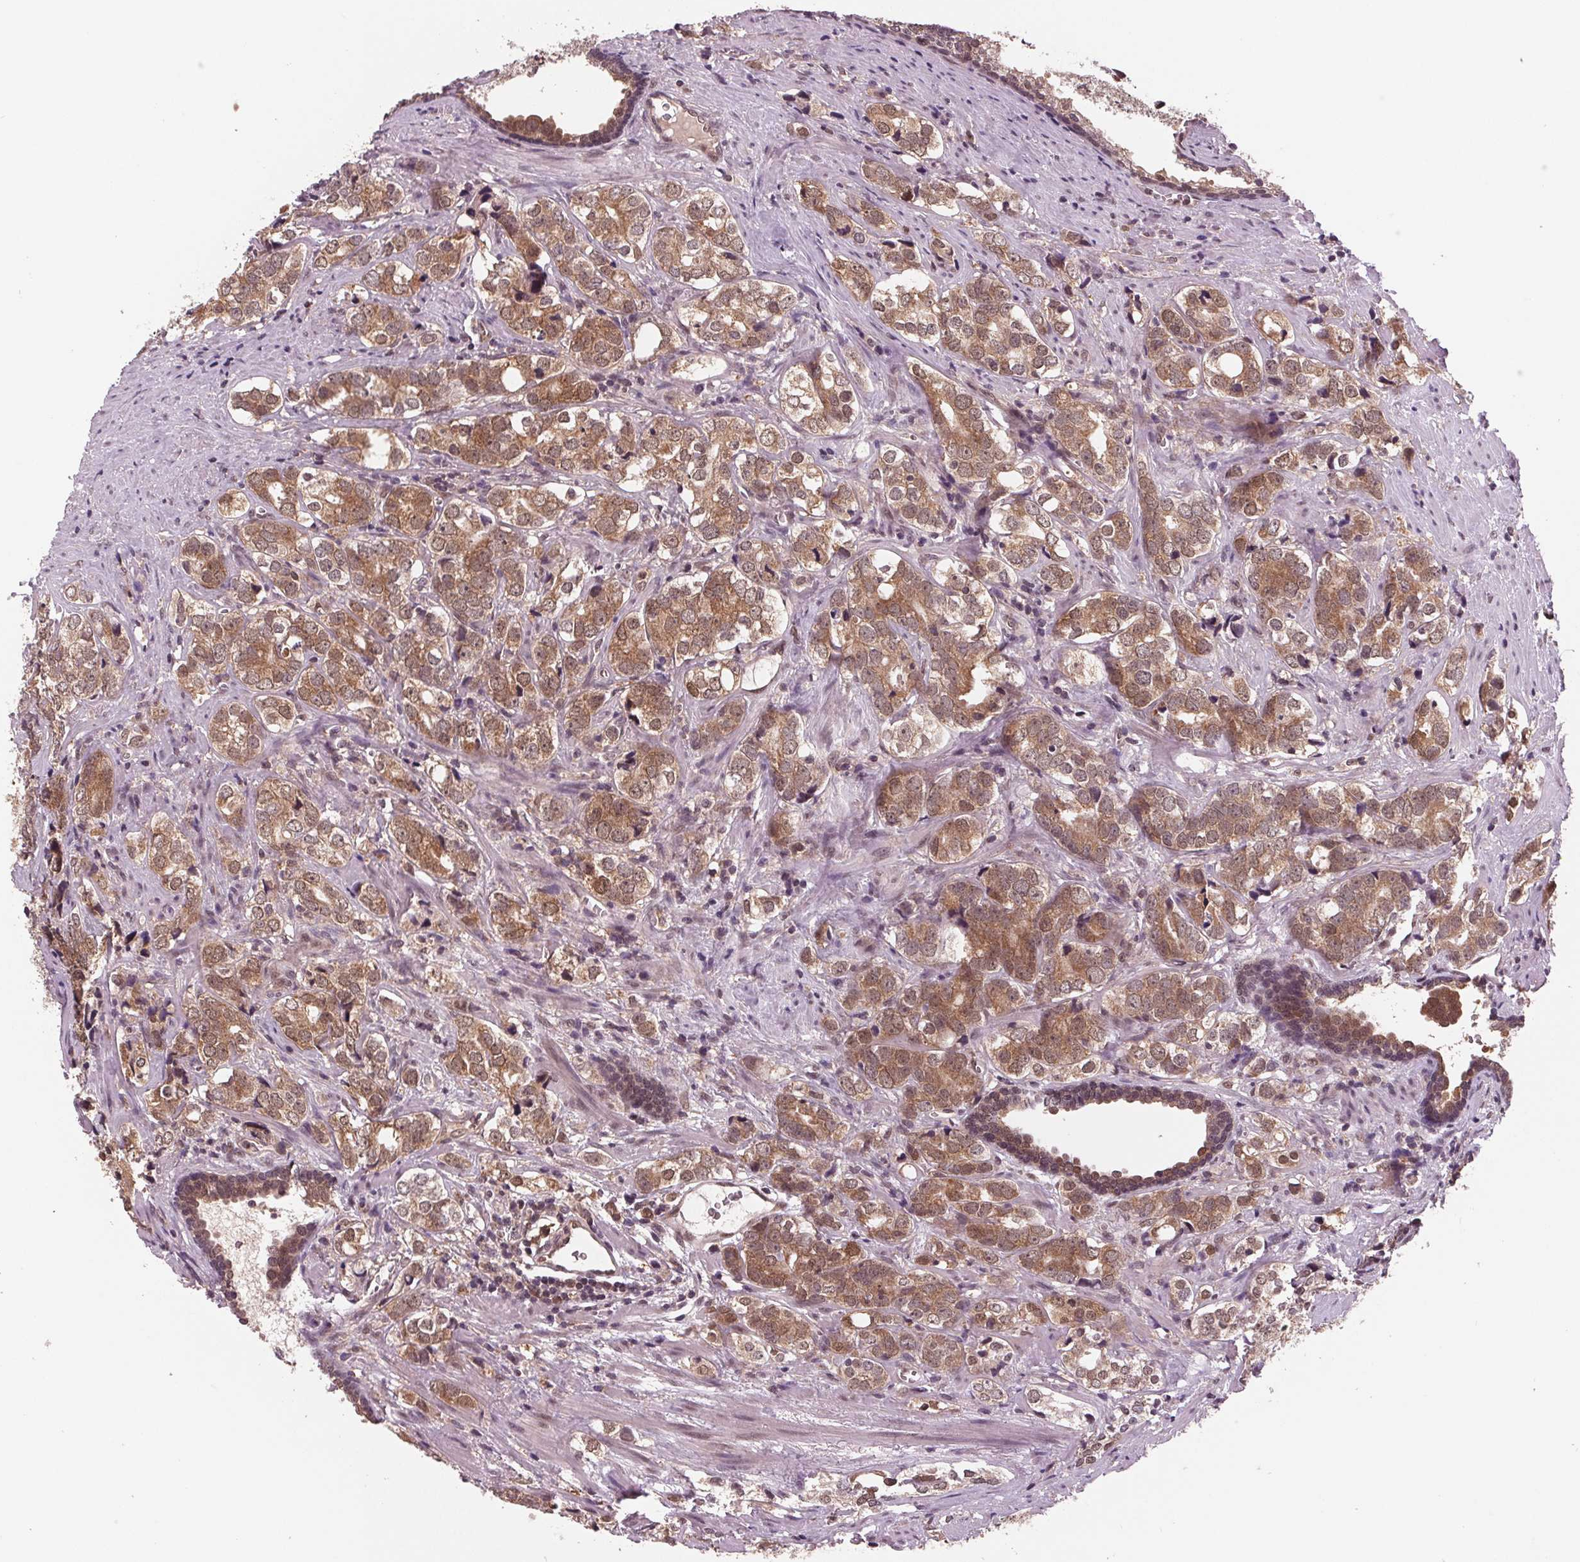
{"staining": {"intensity": "moderate", "quantity": ">75%", "location": "cytoplasmic/membranous"}, "tissue": "prostate cancer", "cell_type": "Tumor cells", "image_type": "cancer", "snomed": [{"axis": "morphology", "description": "Adenocarcinoma, NOS"}, {"axis": "topography", "description": "Prostate and seminal vesicle, NOS"}], "caption": "A medium amount of moderate cytoplasmic/membranous expression is seen in about >75% of tumor cells in prostate adenocarcinoma tissue.", "gene": "STAT3", "patient": {"sex": "male", "age": 63}}